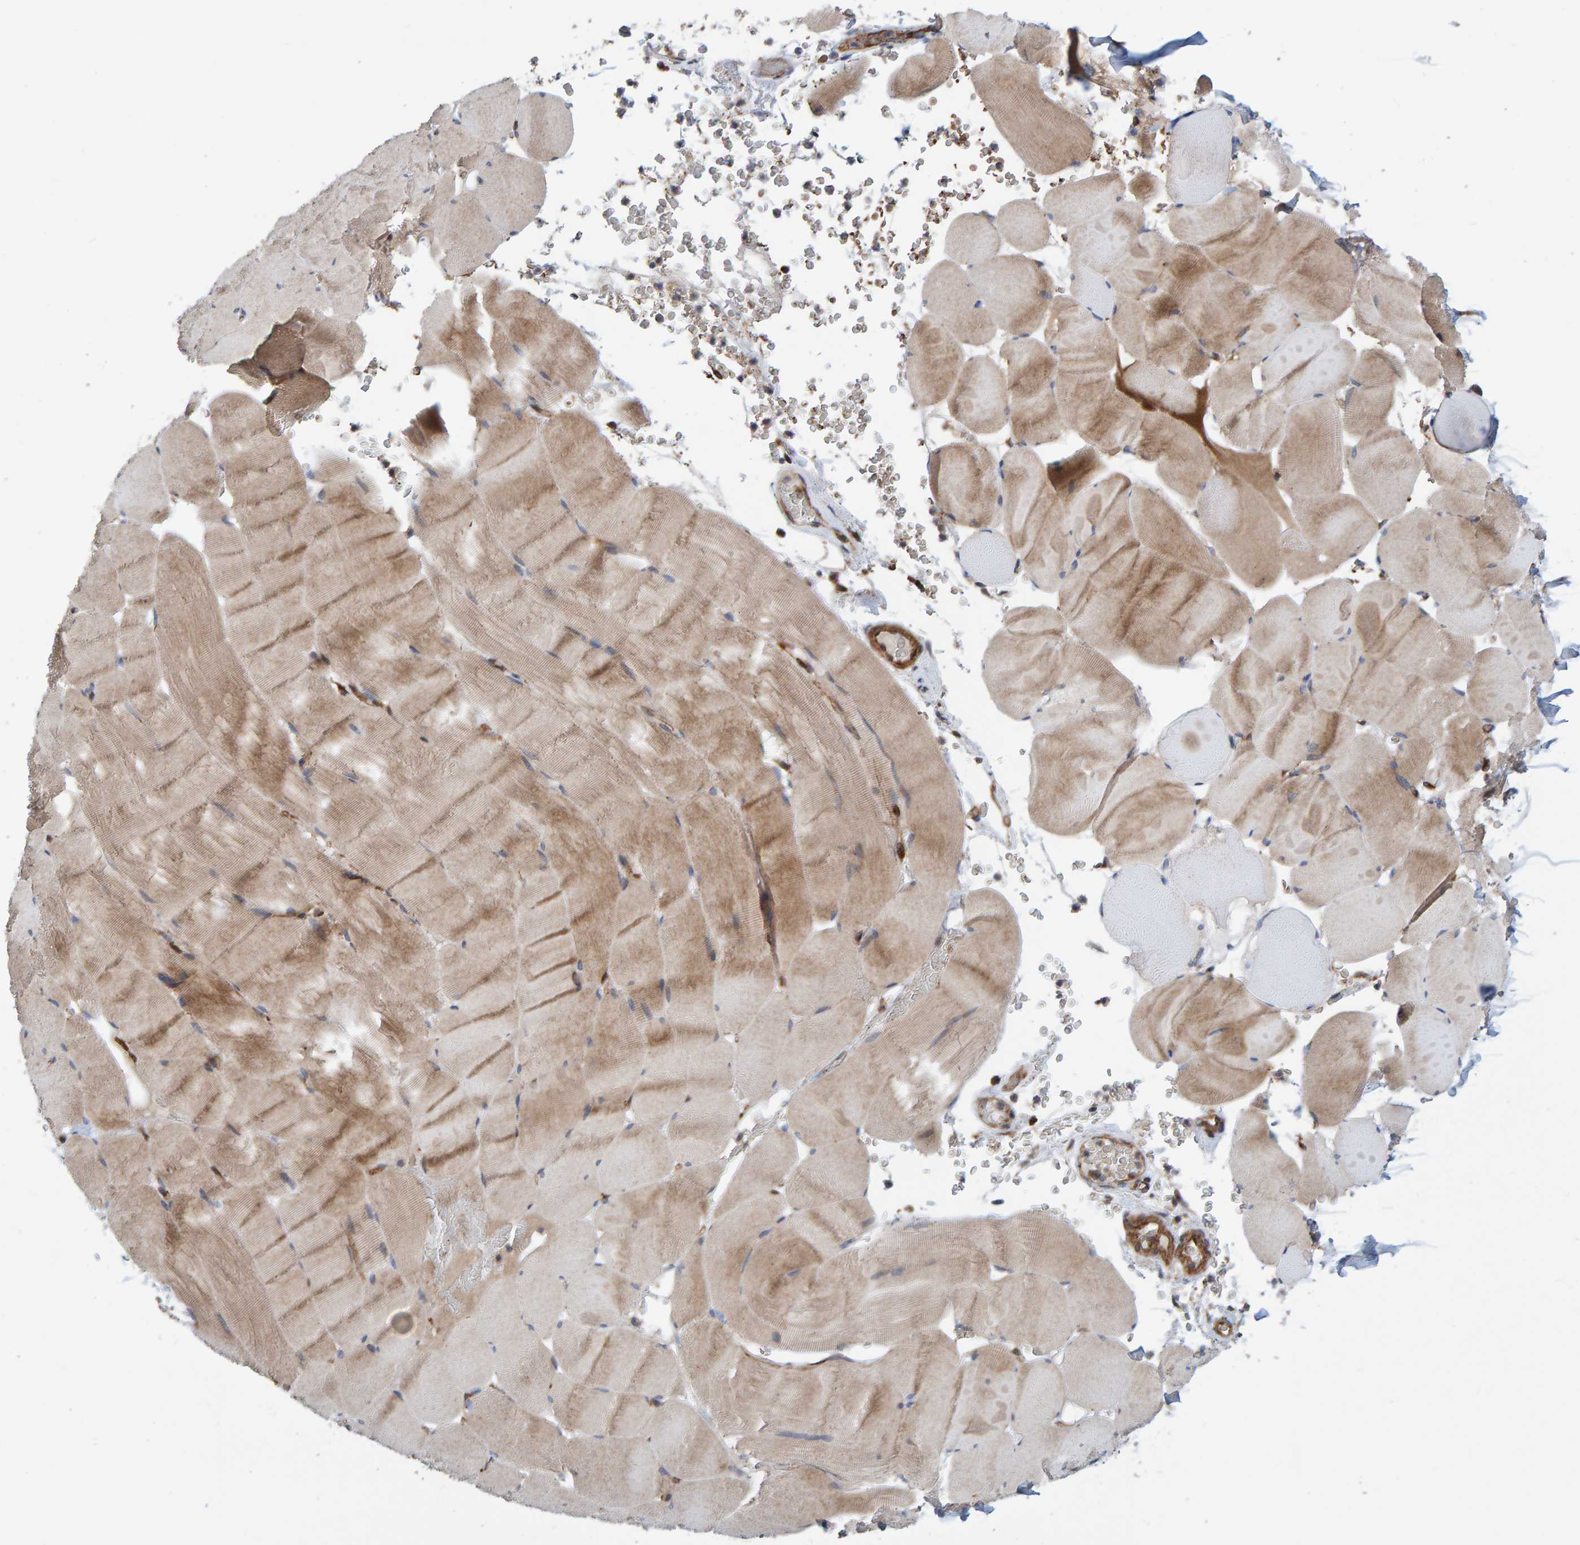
{"staining": {"intensity": "weak", "quantity": ">75%", "location": "cytoplasmic/membranous"}, "tissue": "skeletal muscle", "cell_type": "Myocytes", "image_type": "normal", "snomed": [{"axis": "morphology", "description": "Normal tissue, NOS"}, {"axis": "topography", "description": "Skeletal muscle"}], "caption": "Myocytes exhibit low levels of weak cytoplasmic/membranous staining in about >75% of cells in normal human skeletal muscle.", "gene": "KIAA0753", "patient": {"sex": "male", "age": 62}}